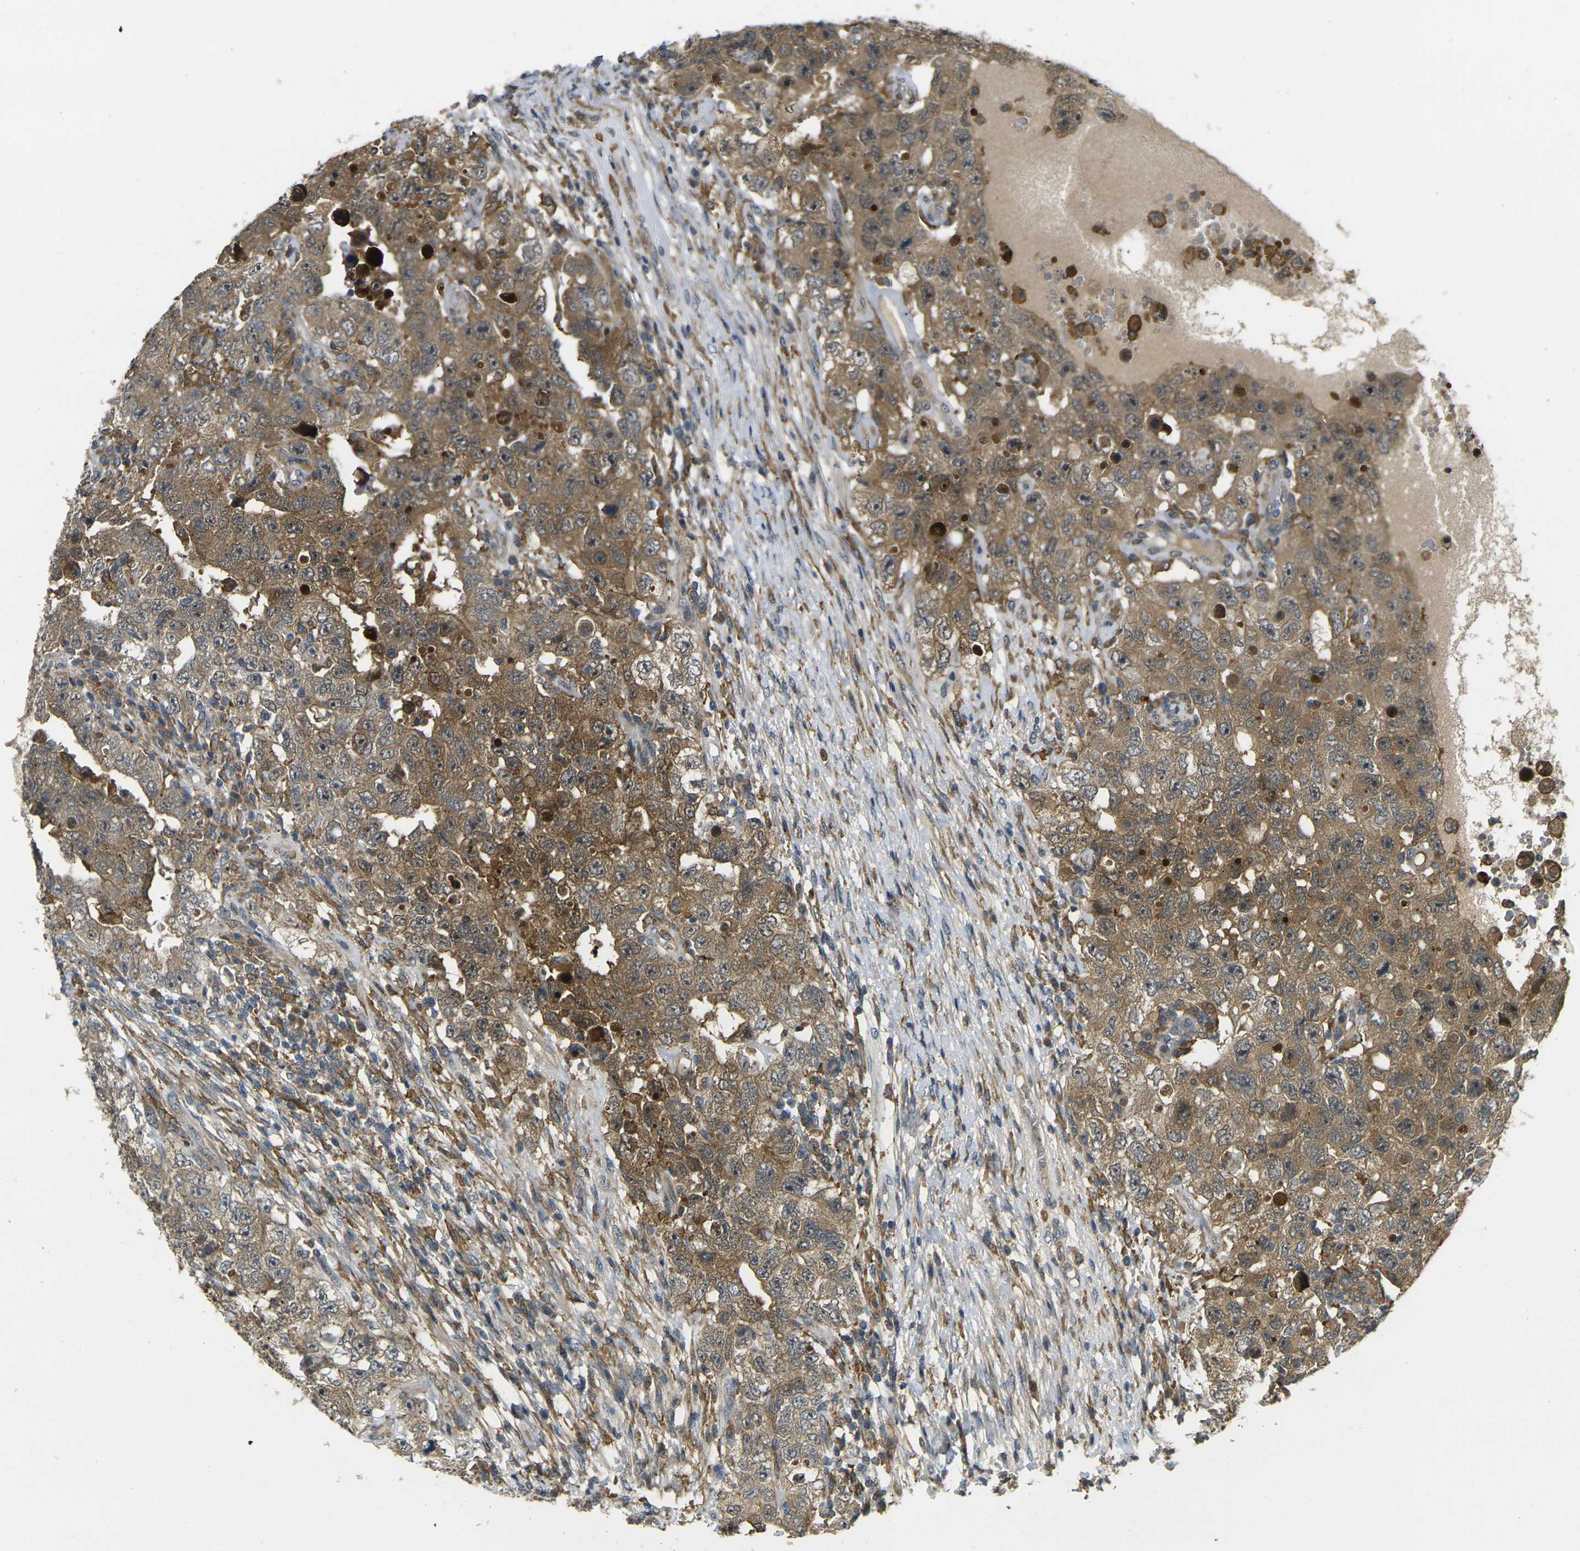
{"staining": {"intensity": "moderate", "quantity": ">75%", "location": "cytoplasmic/membranous"}, "tissue": "testis cancer", "cell_type": "Tumor cells", "image_type": "cancer", "snomed": [{"axis": "morphology", "description": "Carcinoma, Embryonal, NOS"}, {"axis": "topography", "description": "Testis"}], "caption": "Immunohistochemistry (DAB) staining of testis cancer exhibits moderate cytoplasmic/membranous protein staining in about >75% of tumor cells.", "gene": "PIGL", "patient": {"sex": "male", "age": 26}}